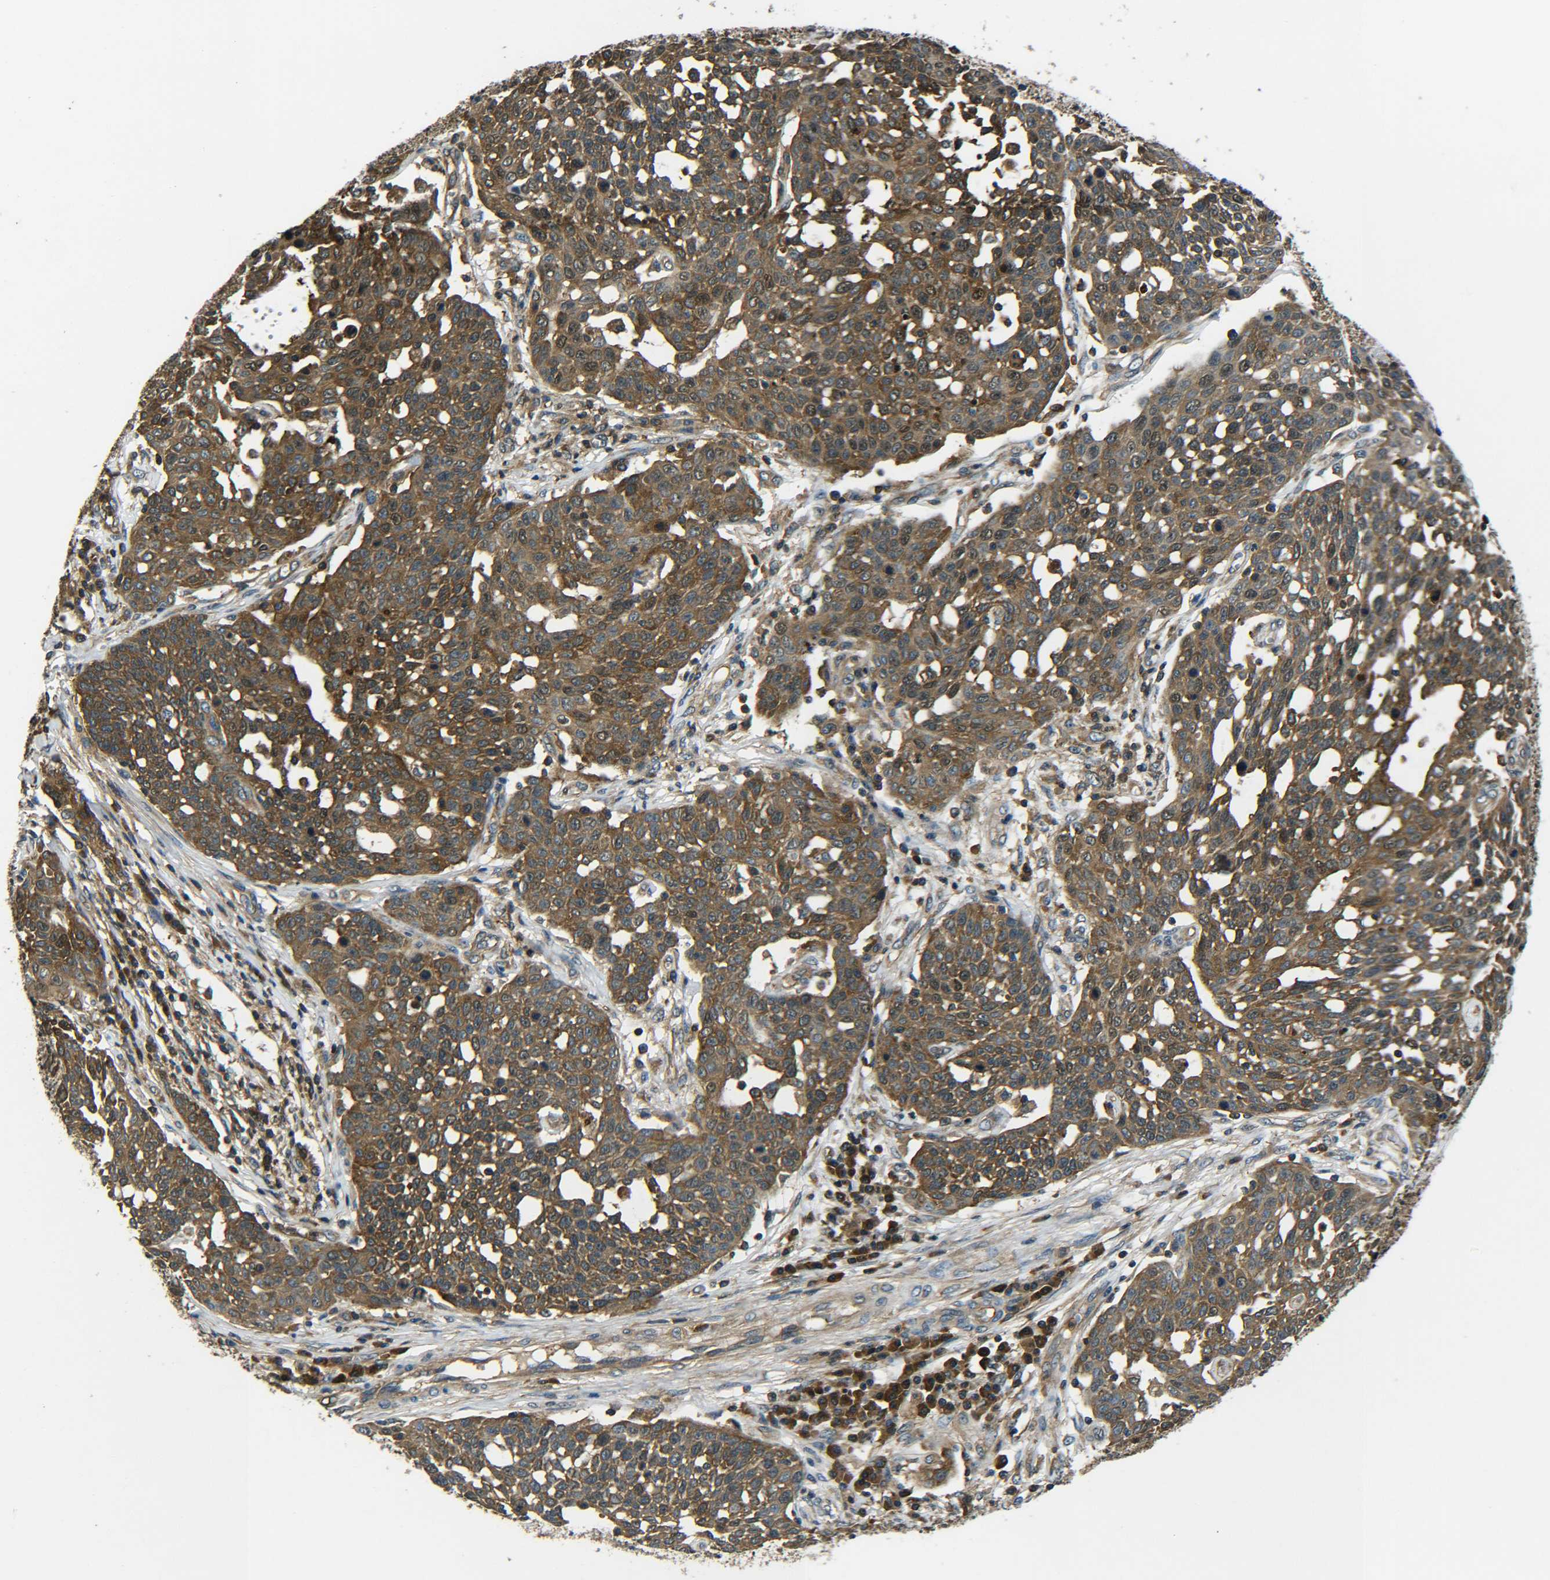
{"staining": {"intensity": "strong", "quantity": ">75%", "location": "cytoplasmic/membranous"}, "tissue": "cervical cancer", "cell_type": "Tumor cells", "image_type": "cancer", "snomed": [{"axis": "morphology", "description": "Squamous cell carcinoma, NOS"}, {"axis": "topography", "description": "Cervix"}], "caption": "Strong cytoplasmic/membranous expression is seen in about >75% of tumor cells in squamous cell carcinoma (cervical).", "gene": "PREB", "patient": {"sex": "female", "age": 34}}